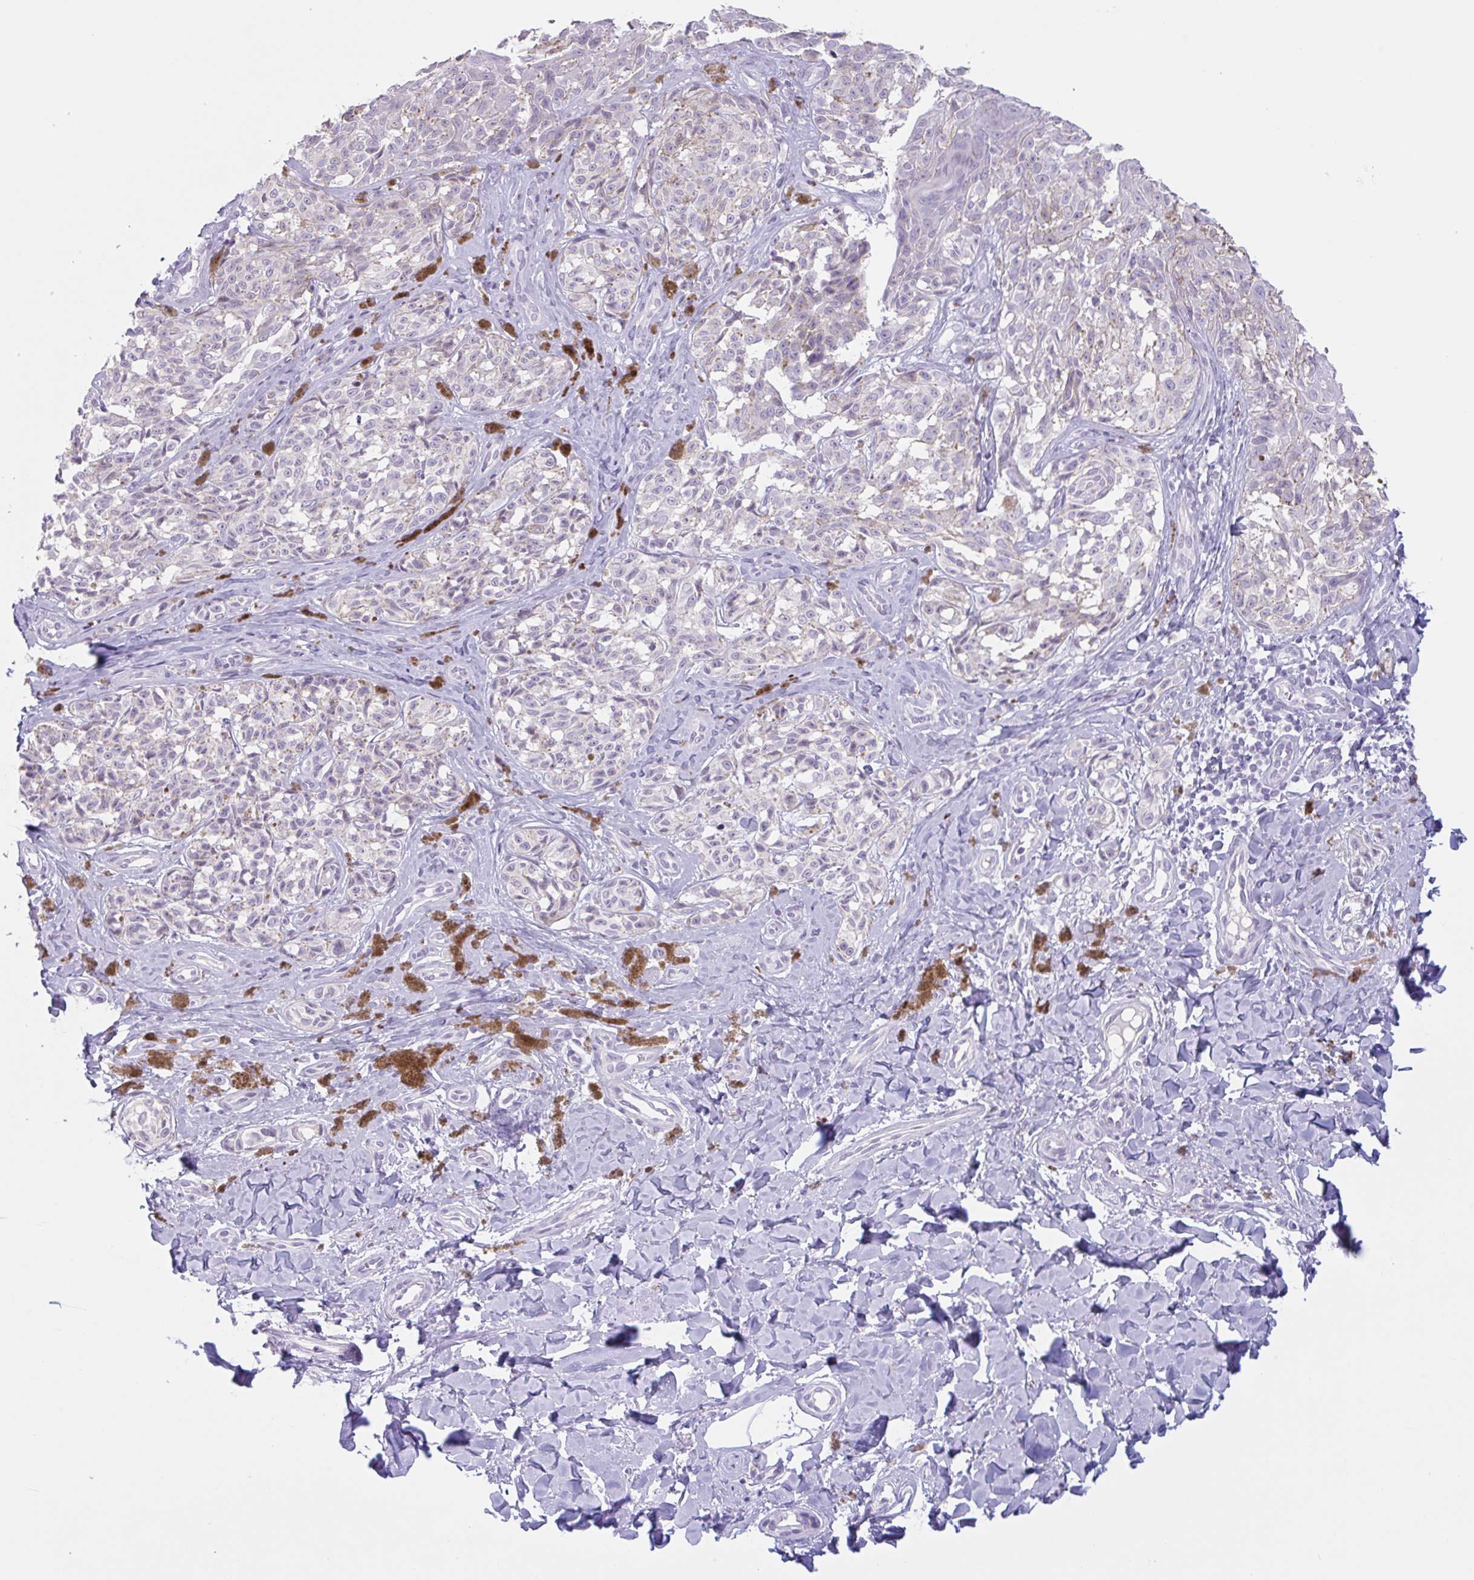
{"staining": {"intensity": "negative", "quantity": "none", "location": "none"}, "tissue": "melanoma", "cell_type": "Tumor cells", "image_type": "cancer", "snomed": [{"axis": "morphology", "description": "Malignant melanoma, NOS"}, {"axis": "topography", "description": "Skin"}], "caption": "There is no significant expression in tumor cells of malignant melanoma.", "gene": "CTSE", "patient": {"sex": "female", "age": 65}}